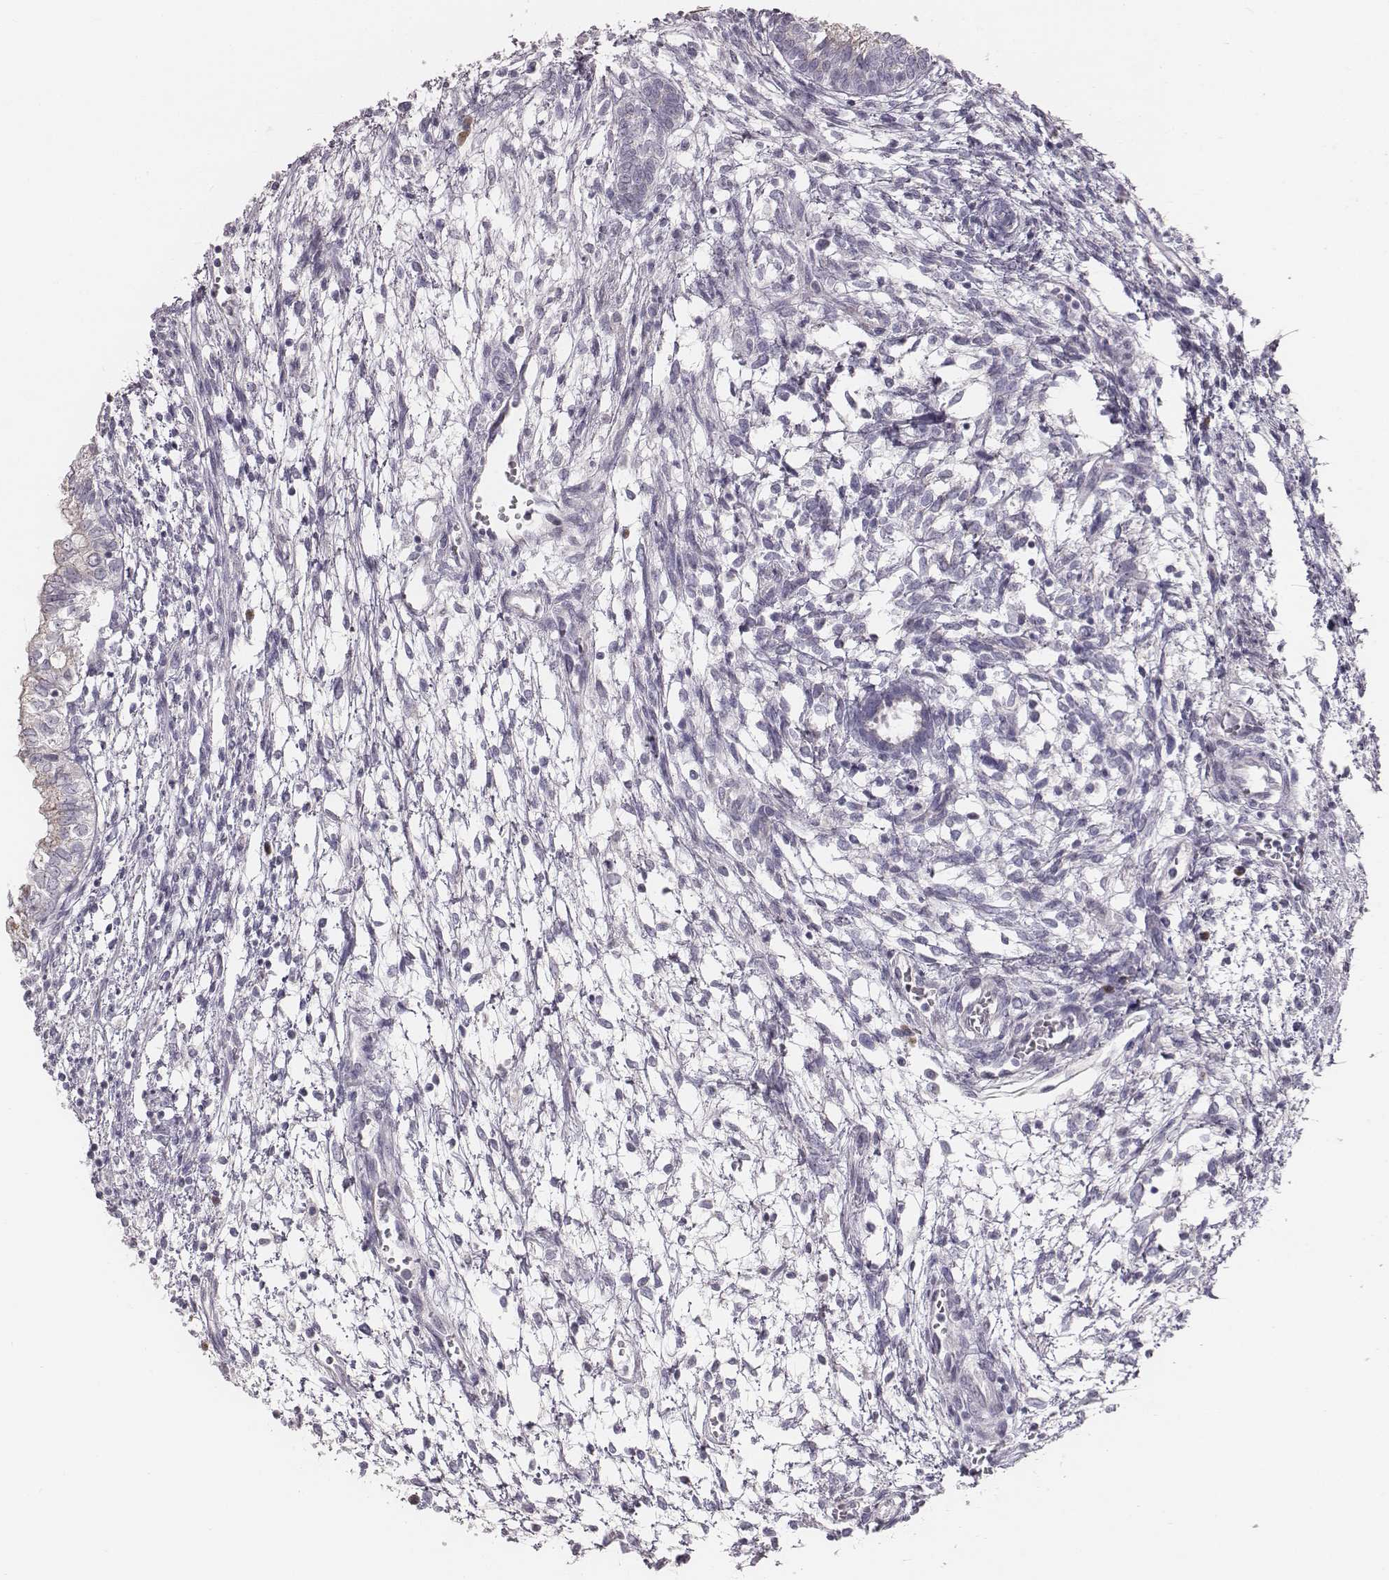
{"staining": {"intensity": "negative", "quantity": "none", "location": "none"}, "tissue": "testis cancer", "cell_type": "Tumor cells", "image_type": "cancer", "snomed": [{"axis": "morphology", "description": "Carcinoma, Embryonal, NOS"}, {"axis": "topography", "description": "Testis"}], "caption": "This is an immunohistochemistry photomicrograph of testis cancer (embryonal carcinoma). There is no staining in tumor cells.", "gene": "C6orf58", "patient": {"sex": "male", "age": 37}}